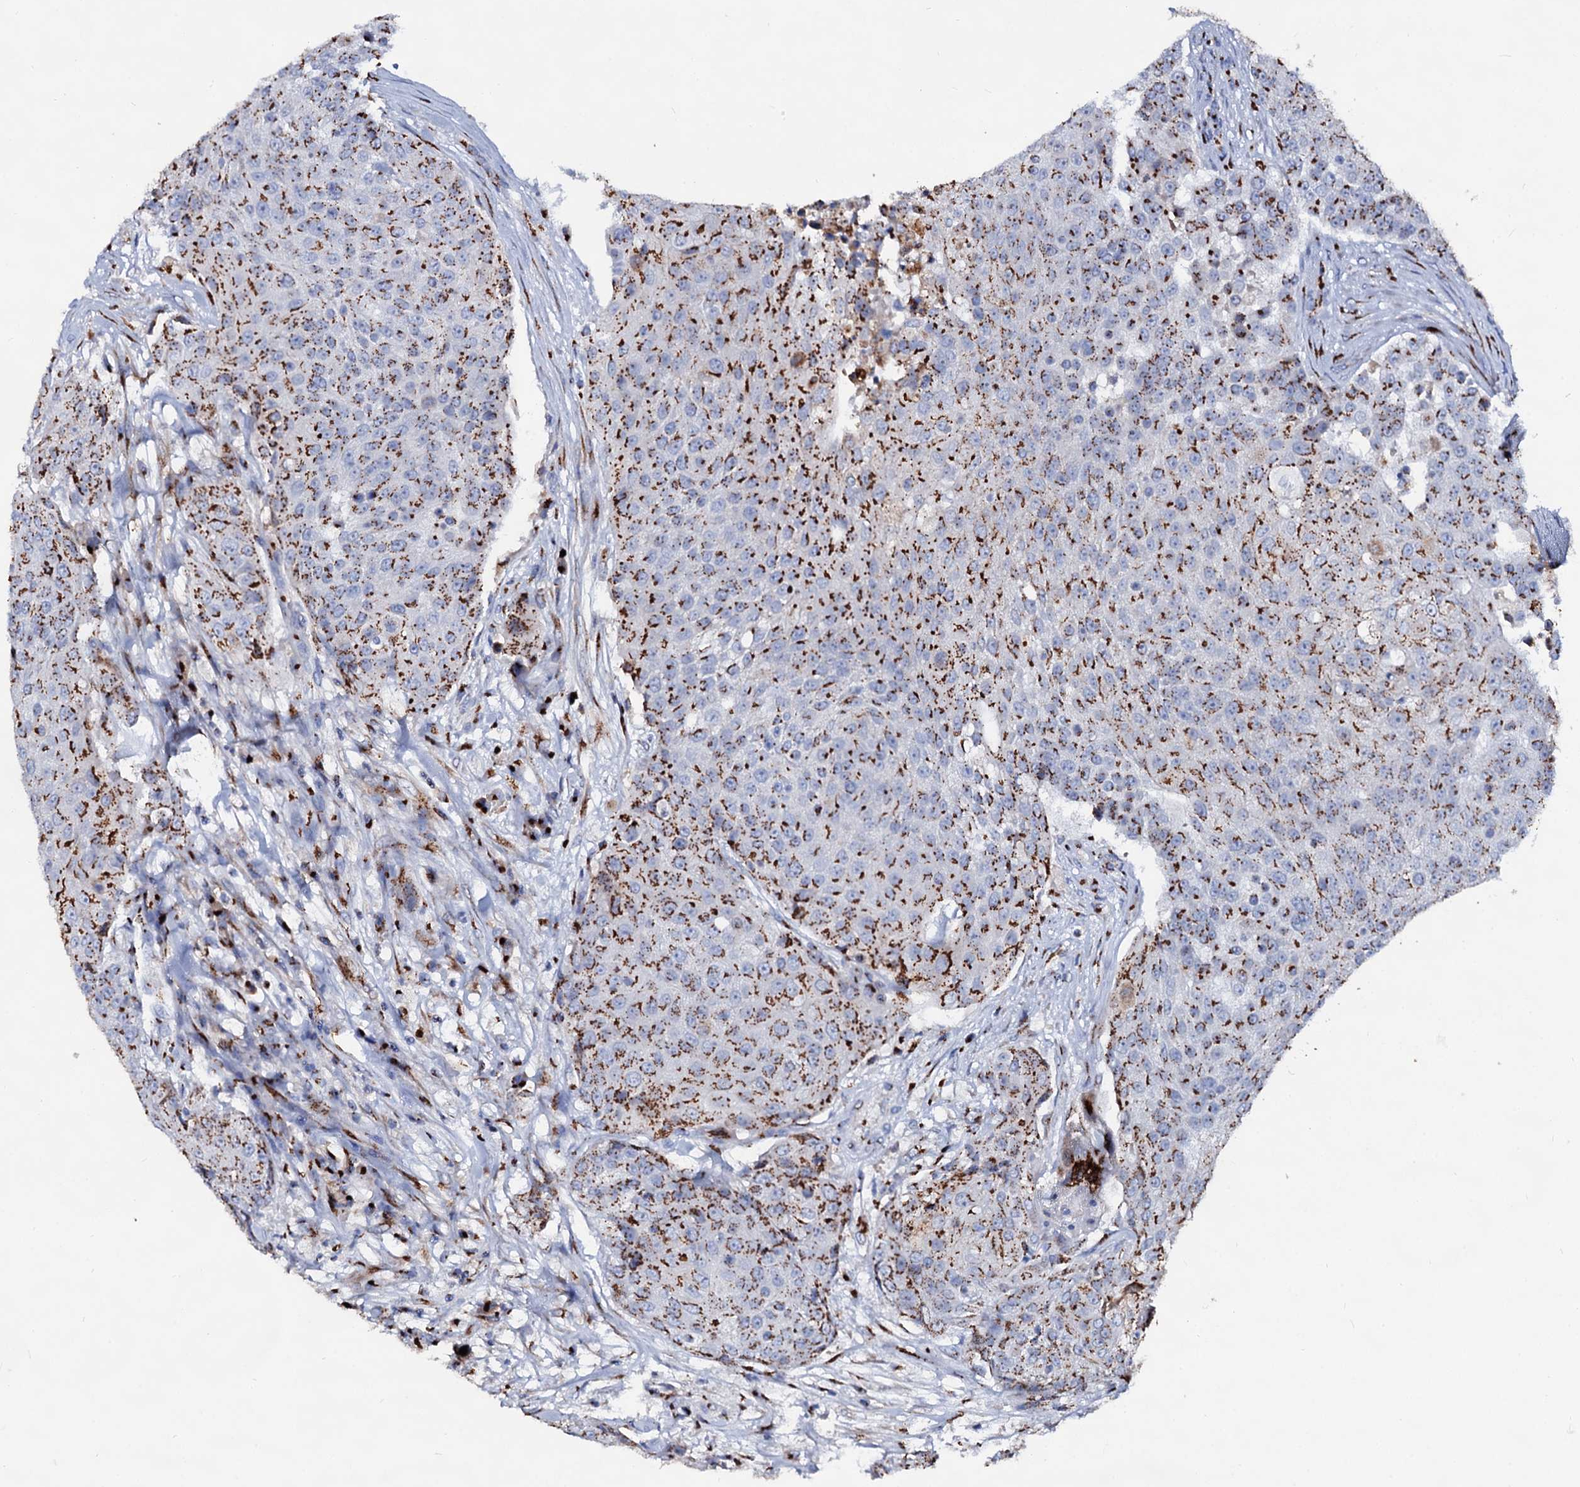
{"staining": {"intensity": "strong", "quantity": ">75%", "location": "cytoplasmic/membranous"}, "tissue": "urothelial cancer", "cell_type": "Tumor cells", "image_type": "cancer", "snomed": [{"axis": "morphology", "description": "Urothelial carcinoma, High grade"}, {"axis": "topography", "description": "Urinary bladder"}], "caption": "Urothelial carcinoma (high-grade) stained with immunohistochemistry (IHC) exhibits strong cytoplasmic/membranous staining in about >75% of tumor cells.", "gene": "TM9SF3", "patient": {"sex": "female", "age": 63}}